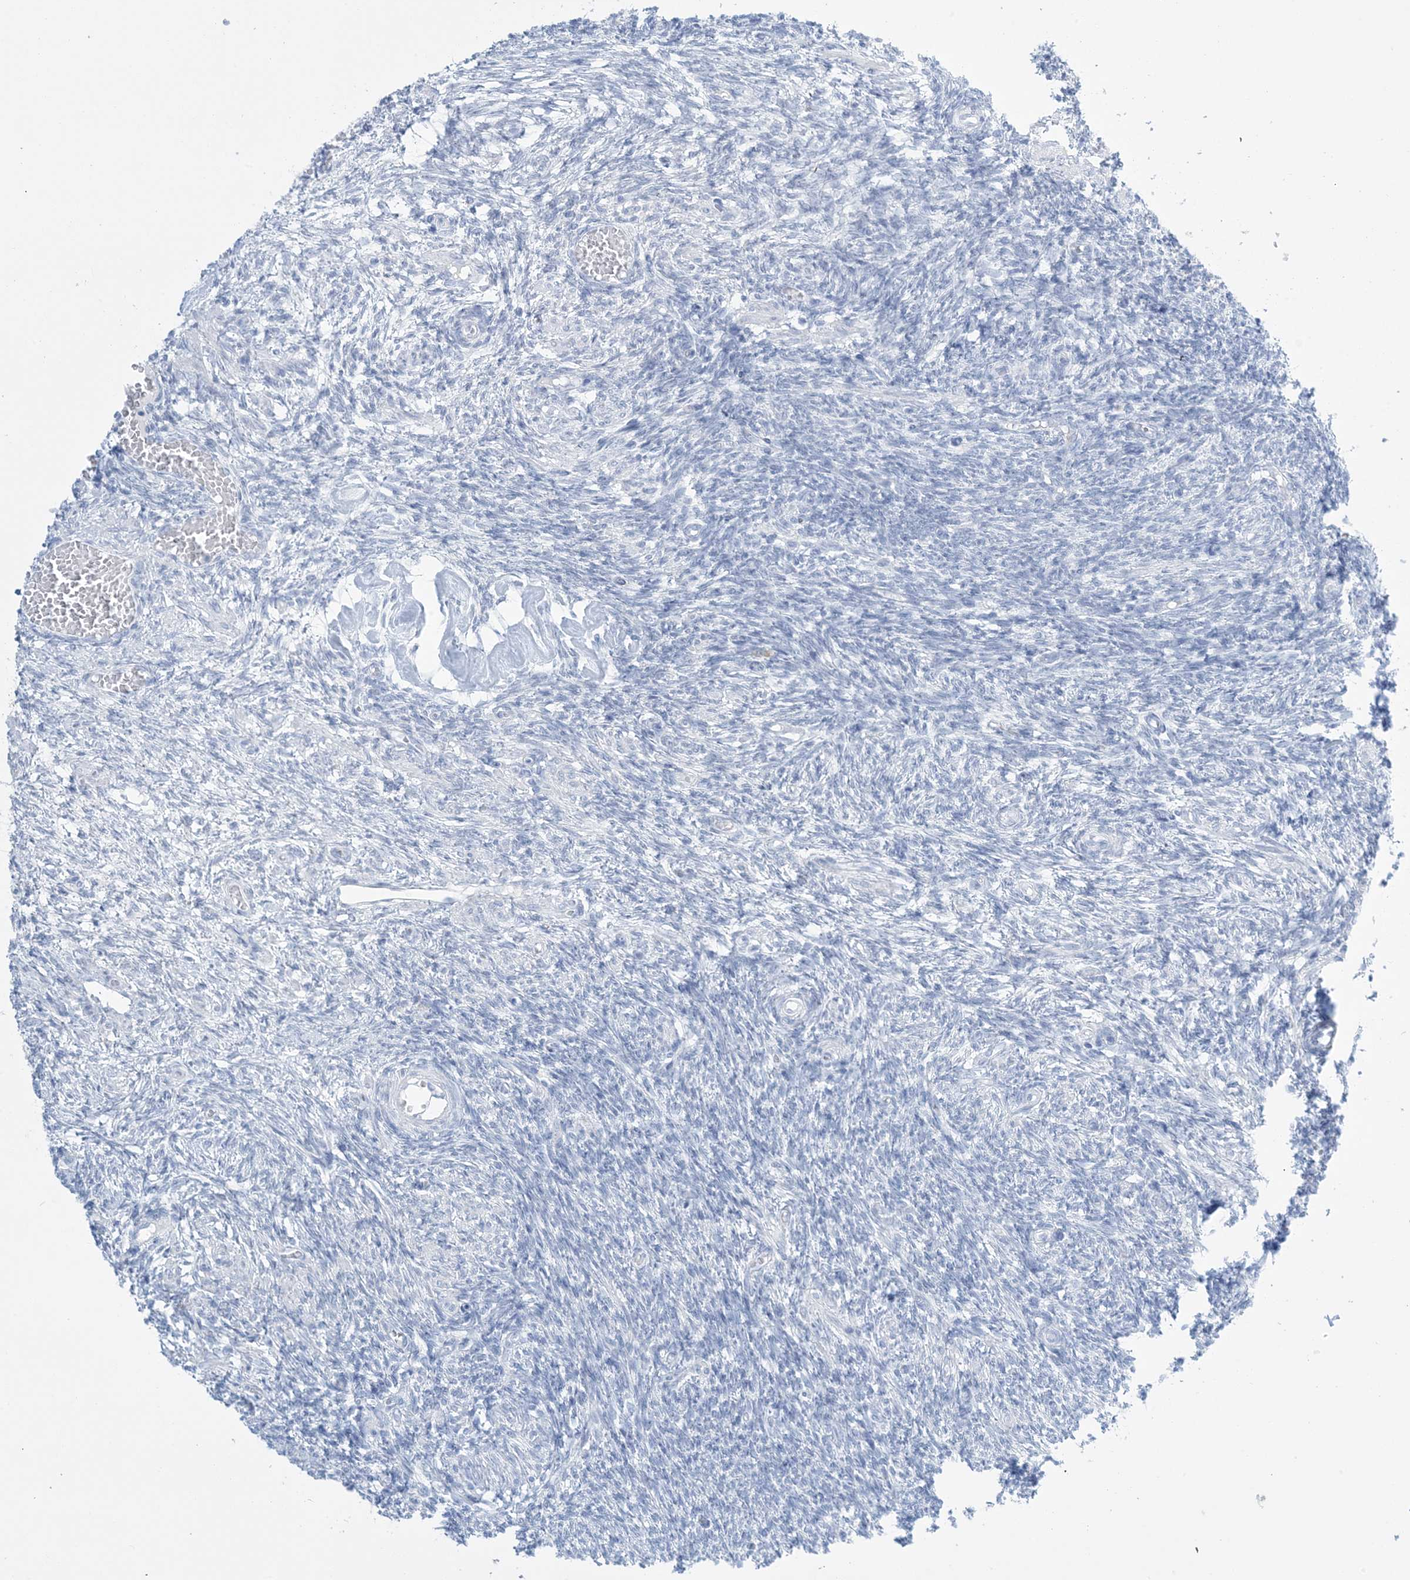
{"staining": {"intensity": "negative", "quantity": "none", "location": "none"}, "tissue": "ovary", "cell_type": "Ovarian stroma cells", "image_type": "normal", "snomed": [{"axis": "morphology", "description": "Normal tissue, NOS"}, {"axis": "topography", "description": "Ovary"}], "caption": "Immunohistochemistry image of unremarkable ovary: ovary stained with DAB shows no significant protein expression in ovarian stroma cells.", "gene": "AGXT", "patient": {"sex": "female", "age": 27}}